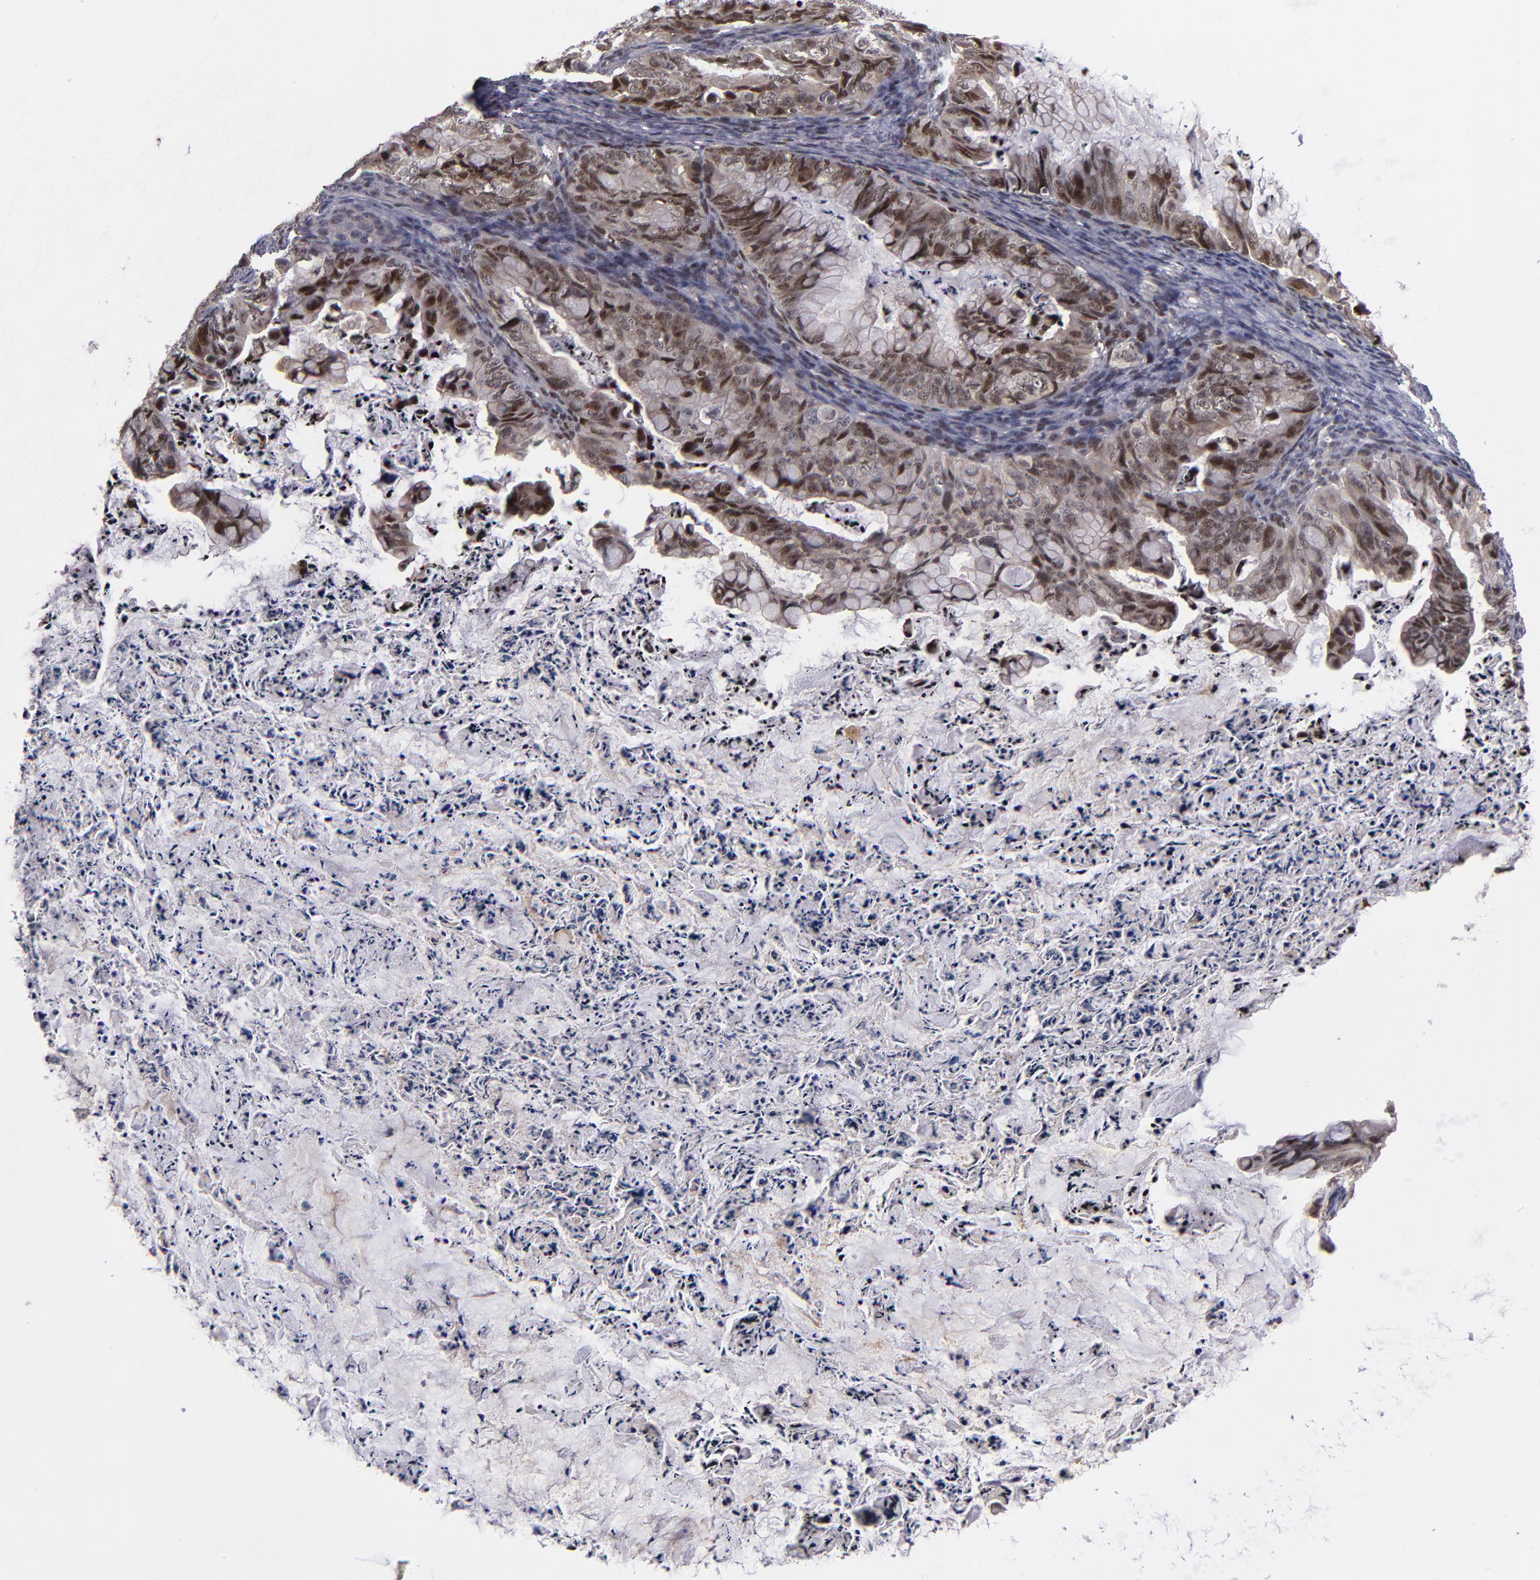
{"staining": {"intensity": "moderate", "quantity": ">75%", "location": "nuclear"}, "tissue": "ovarian cancer", "cell_type": "Tumor cells", "image_type": "cancer", "snomed": [{"axis": "morphology", "description": "Cystadenocarcinoma, mucinous, NOS"}, {"axis": "topography", "description": "Ovary"}], "caption": "This is an image of IHC staining of mucinous cystadenocarcinoma (ovarian), which shows moderate expression in the nuclear of tumor cells.", "gene": "KDM6A", "patient": {"sex": "female", "age": 36}}